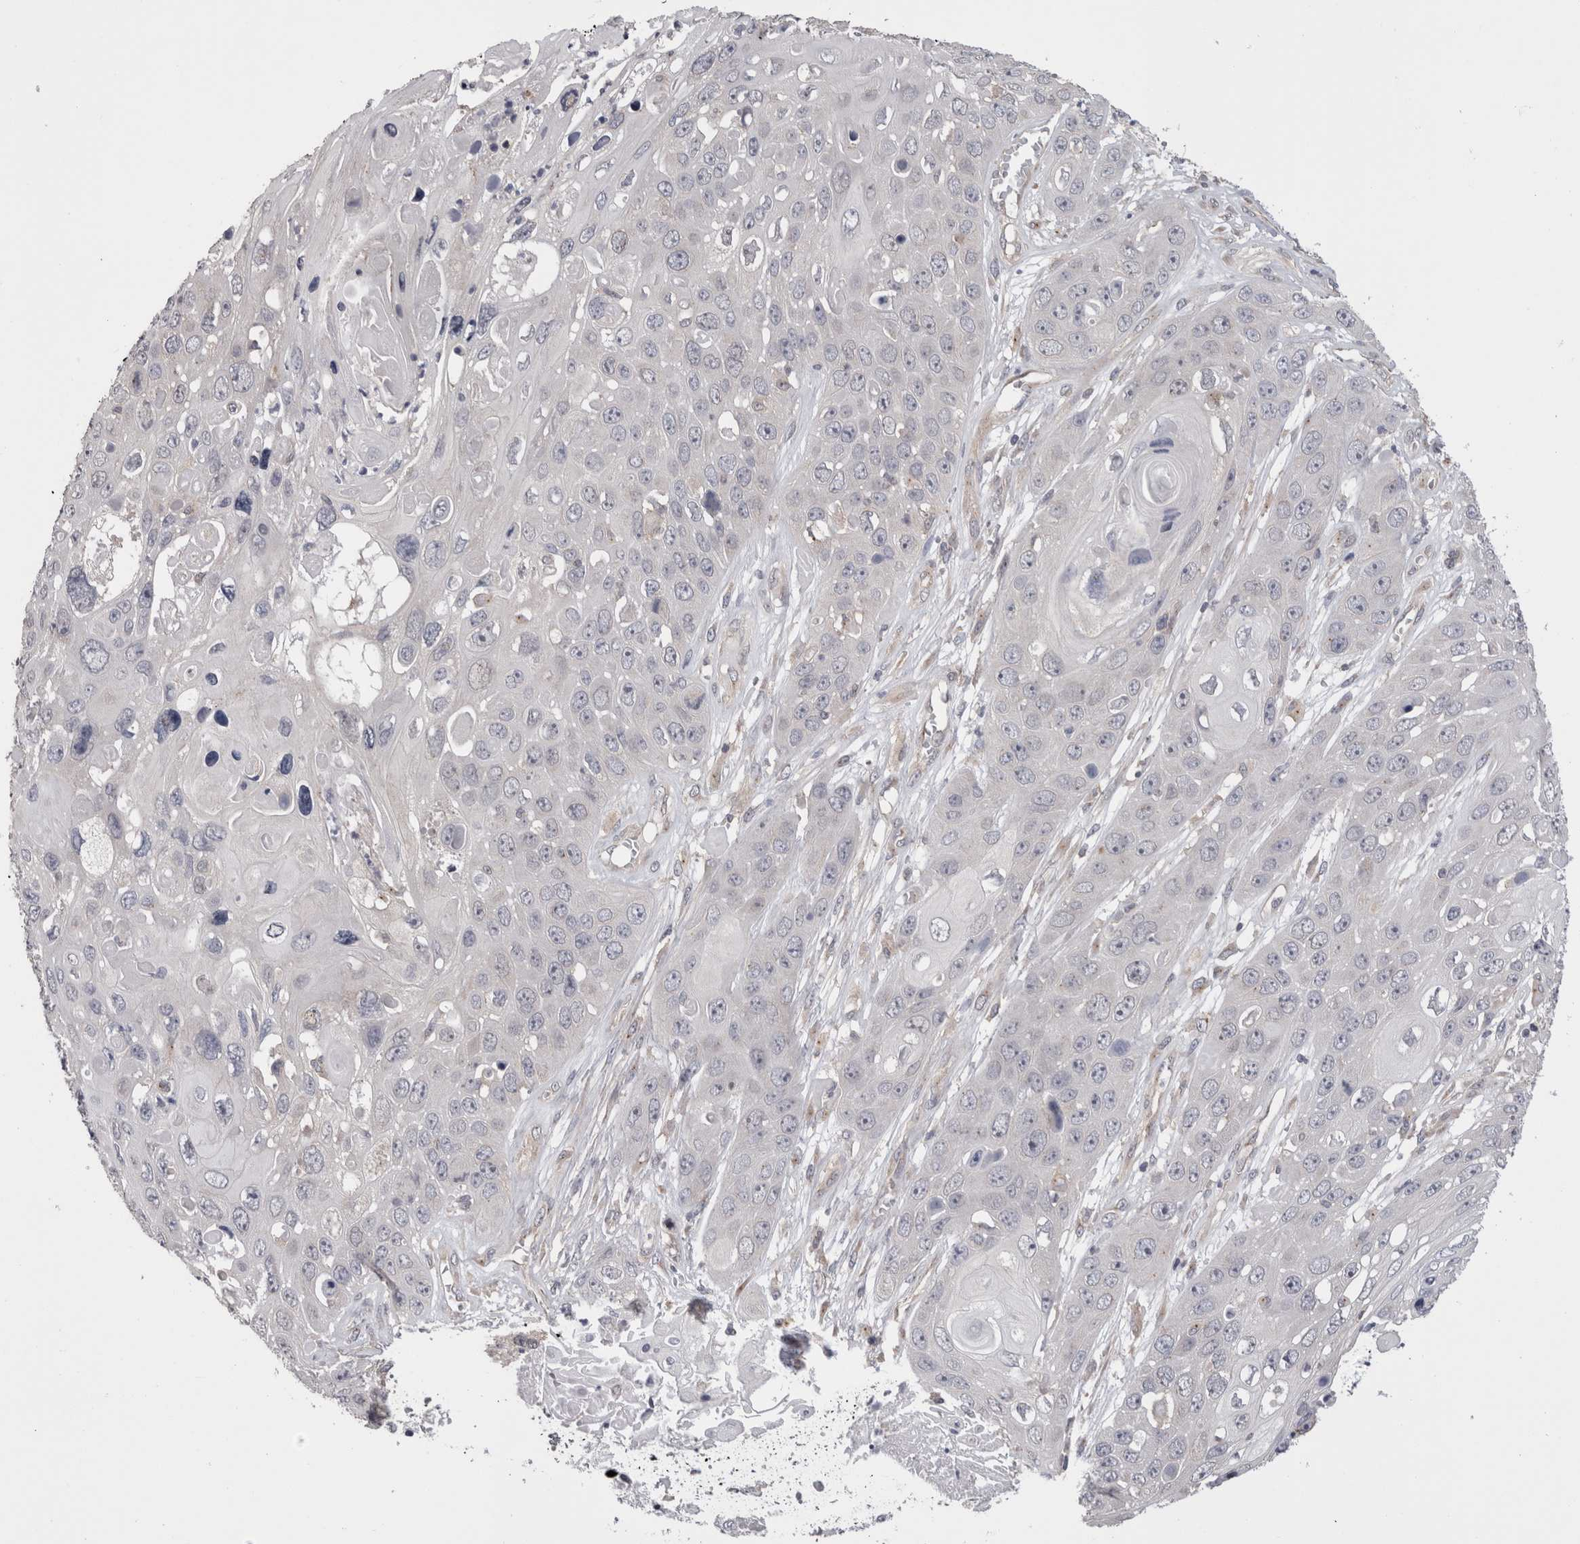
{"staining": {"intensity": "negative", "quantity": "none", "location": "none"}, "tissue": "skin cancer", "cell_type": "Tumor cells", "image_type": "cancer", "snomed": [{"axis": "morphology", "description": "Squamous cell carcinoma, NOS"}, {"axis": "topography", "description": "Skin"}], "caption": "An image of human skin cancer is negative for staining in tumor cells.", "gene": "DCTN6", "patient": {"sex": "male", "age": 55}}